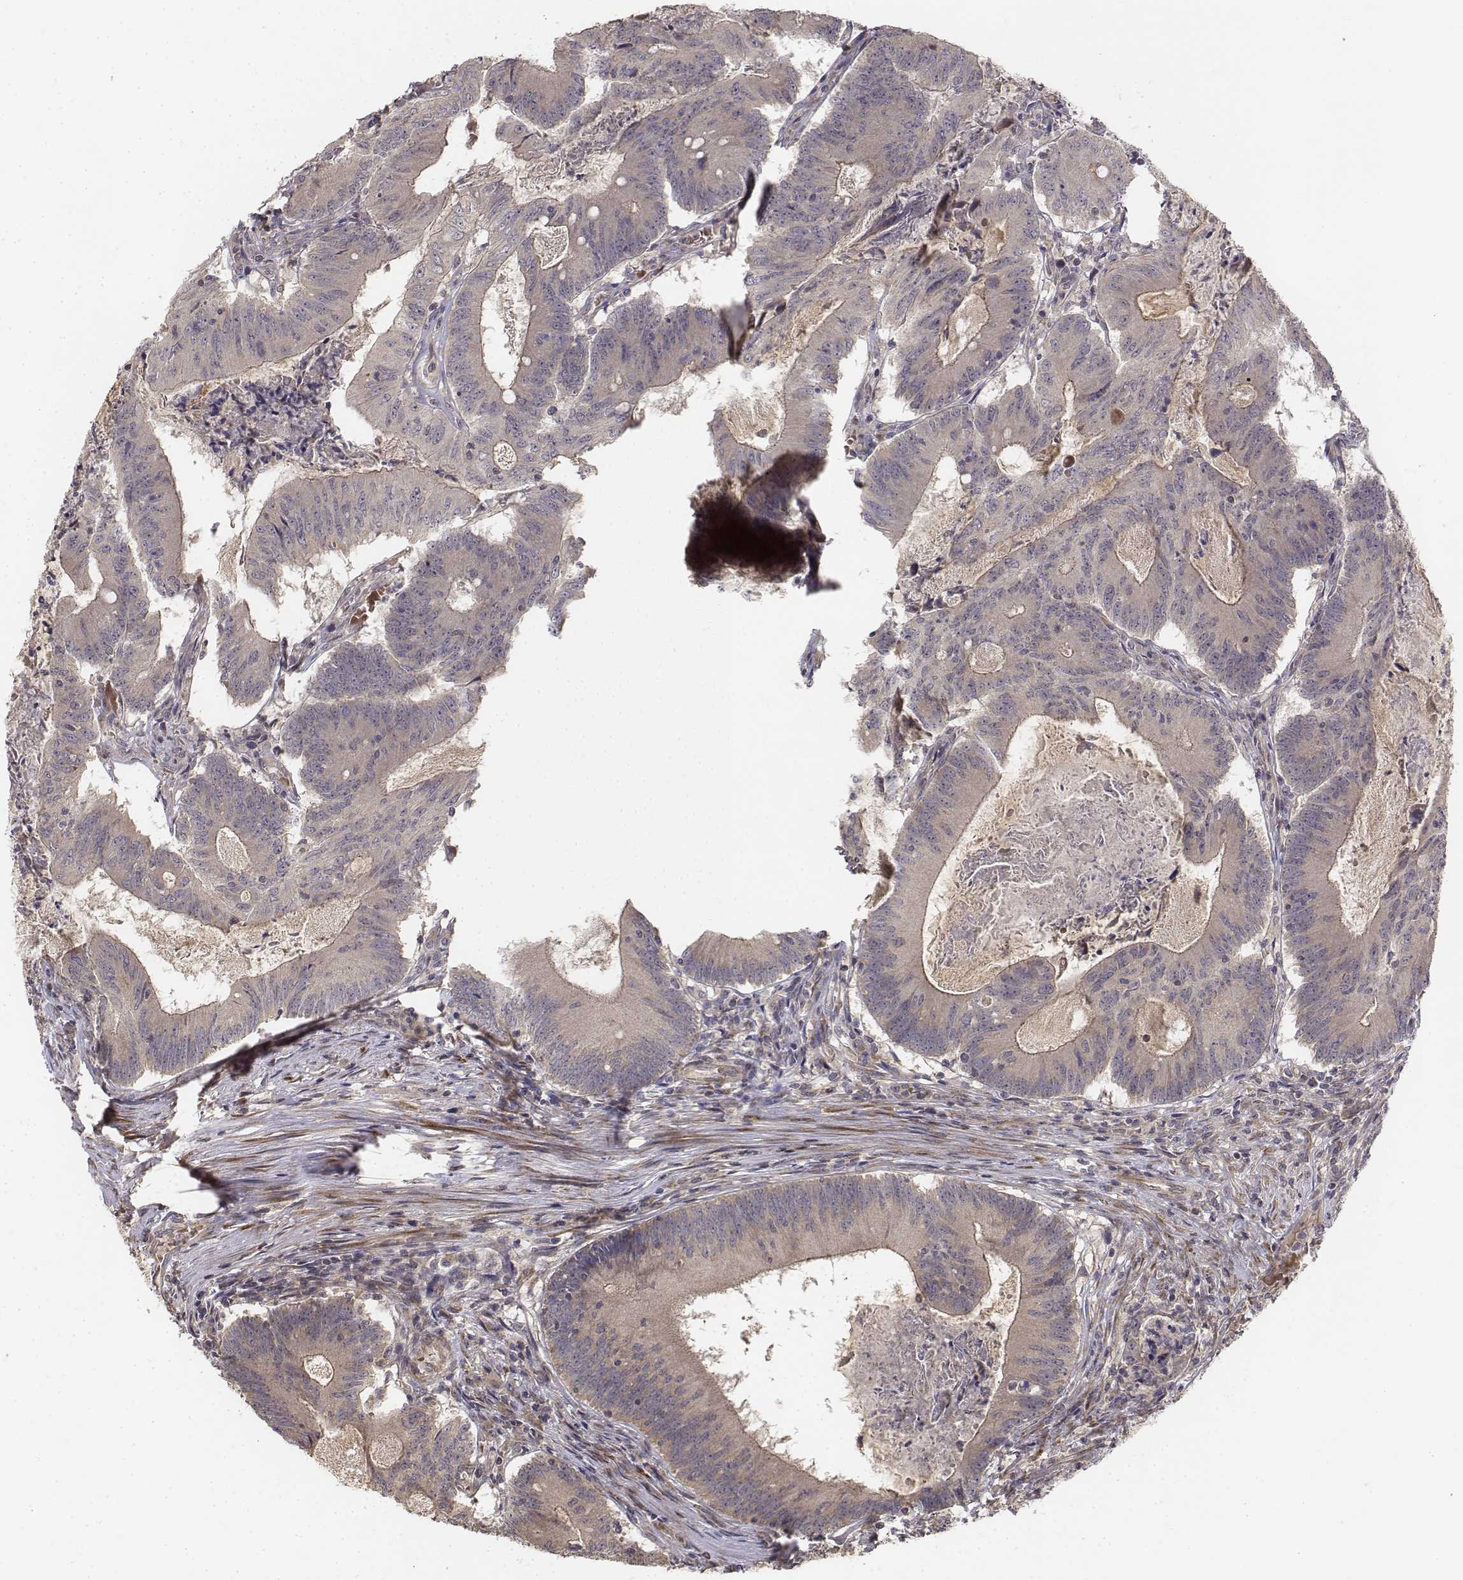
{"staining": {"intensity": "weak", "quantity": "25%-75%", "location": "cytoplasmic/membranous"}, "tissue": "colorectal cancer", "cell_type": "Tumor cells", "image_type": "cancer", "snomed": [{"axis": "morphology", "description": "Adenocarcinoma, NOS"}, {"axis": "topography", "description": "Colon"}], "caption": "Weak cytoplasmic/membranous positivity for a protein is present in about 25%-75% of tumor cells of colorectal cancer (adenocarcinoma) using immunohistochemistry.", "gene": "FBXO21", "patient": {"sex": "female", "age": 70}}